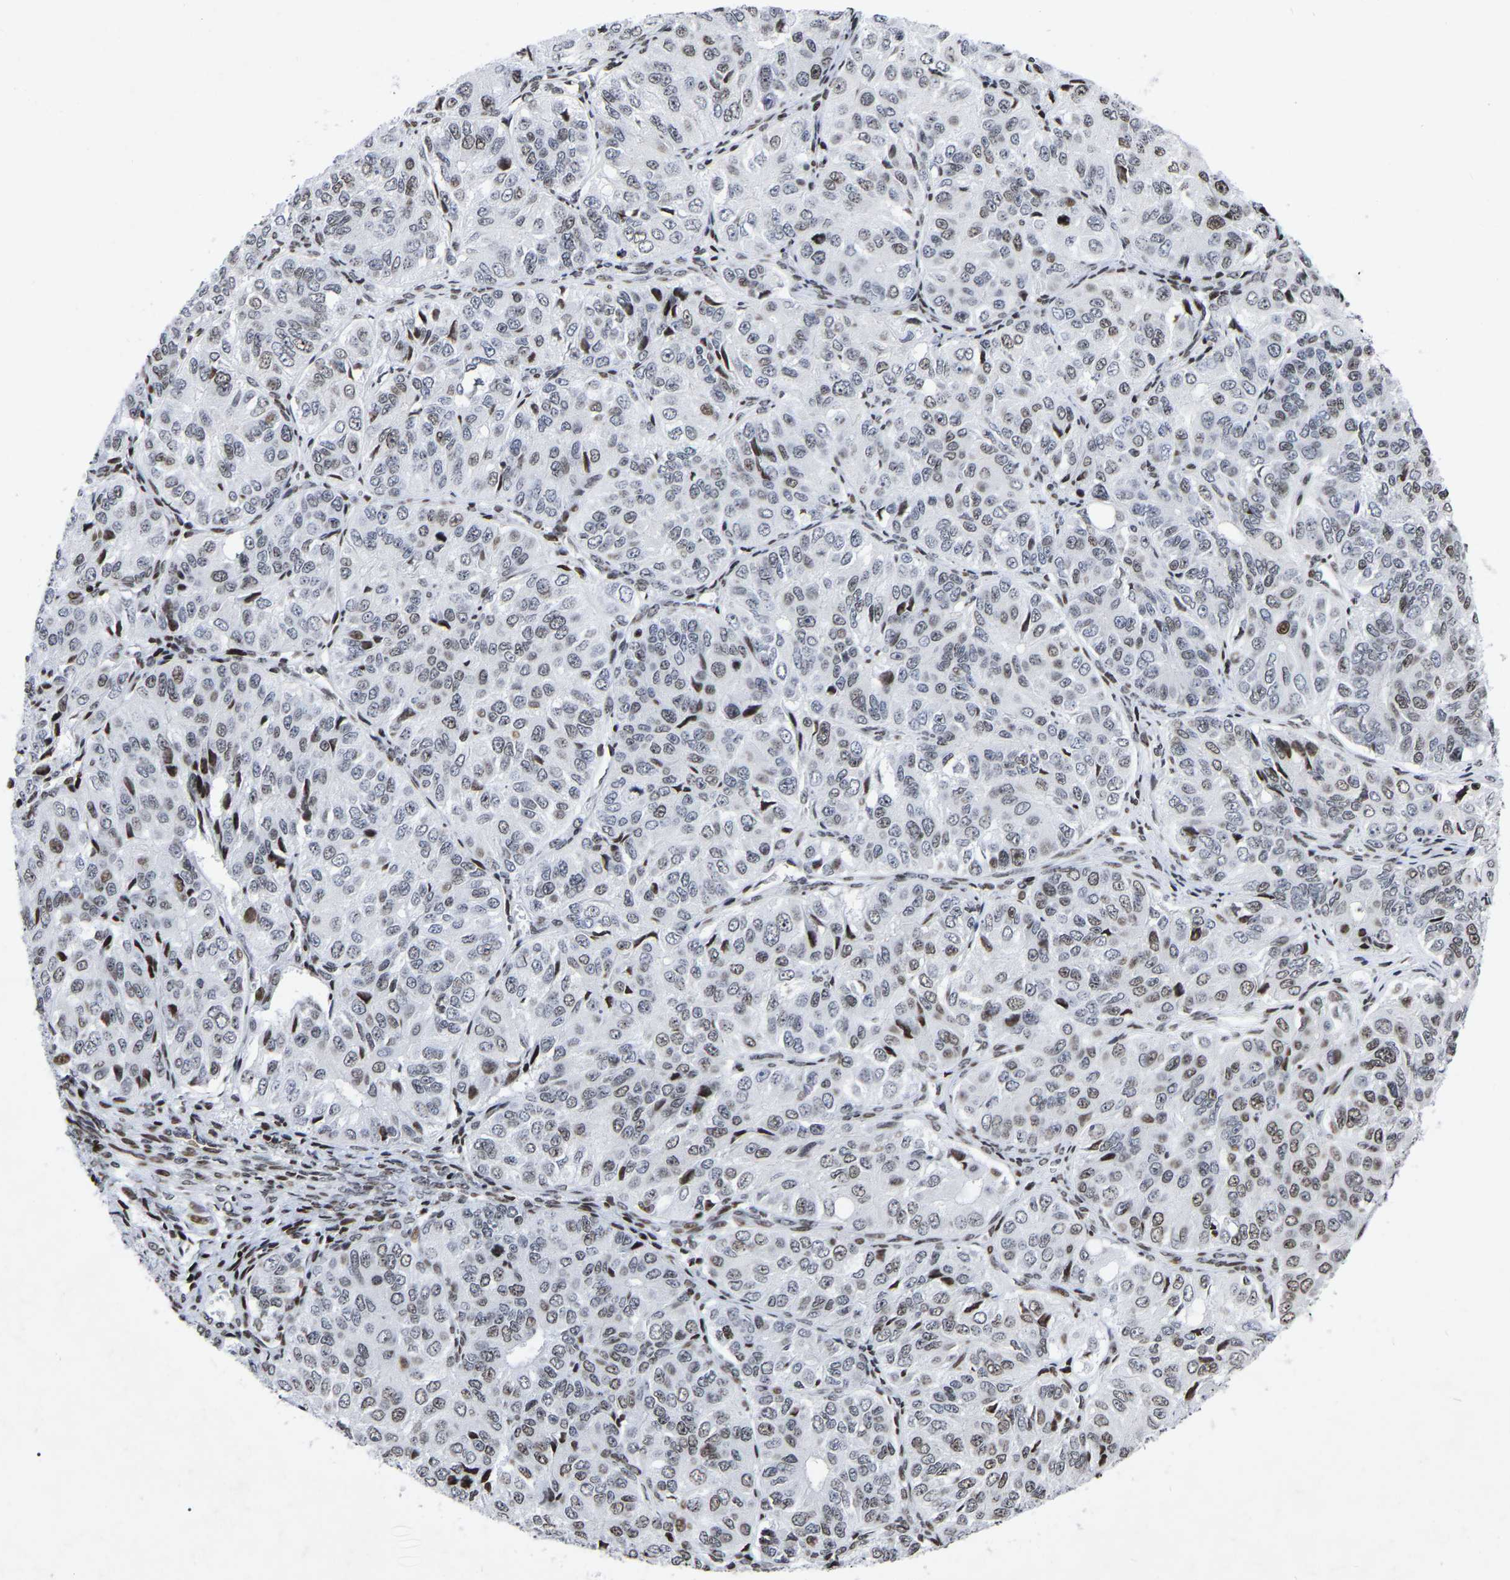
{"staining": {"intensity": "weak", "quantity": "<25%", "location": "nuclear"}, "tissue": "ovarian cancer", "cell_type": "Tumor cells", "image_type": "cancer", "snomed": [{"axis": "morphology", "description": "Carcinoma, endometroid"}, {"axis": "topography", "description": "Ovary"}], "caption": "Tumor cells show no significant protein expression in ovarian cancer.", "gene": "PRCC", "patient": {"sex": "female", "age": 51}}